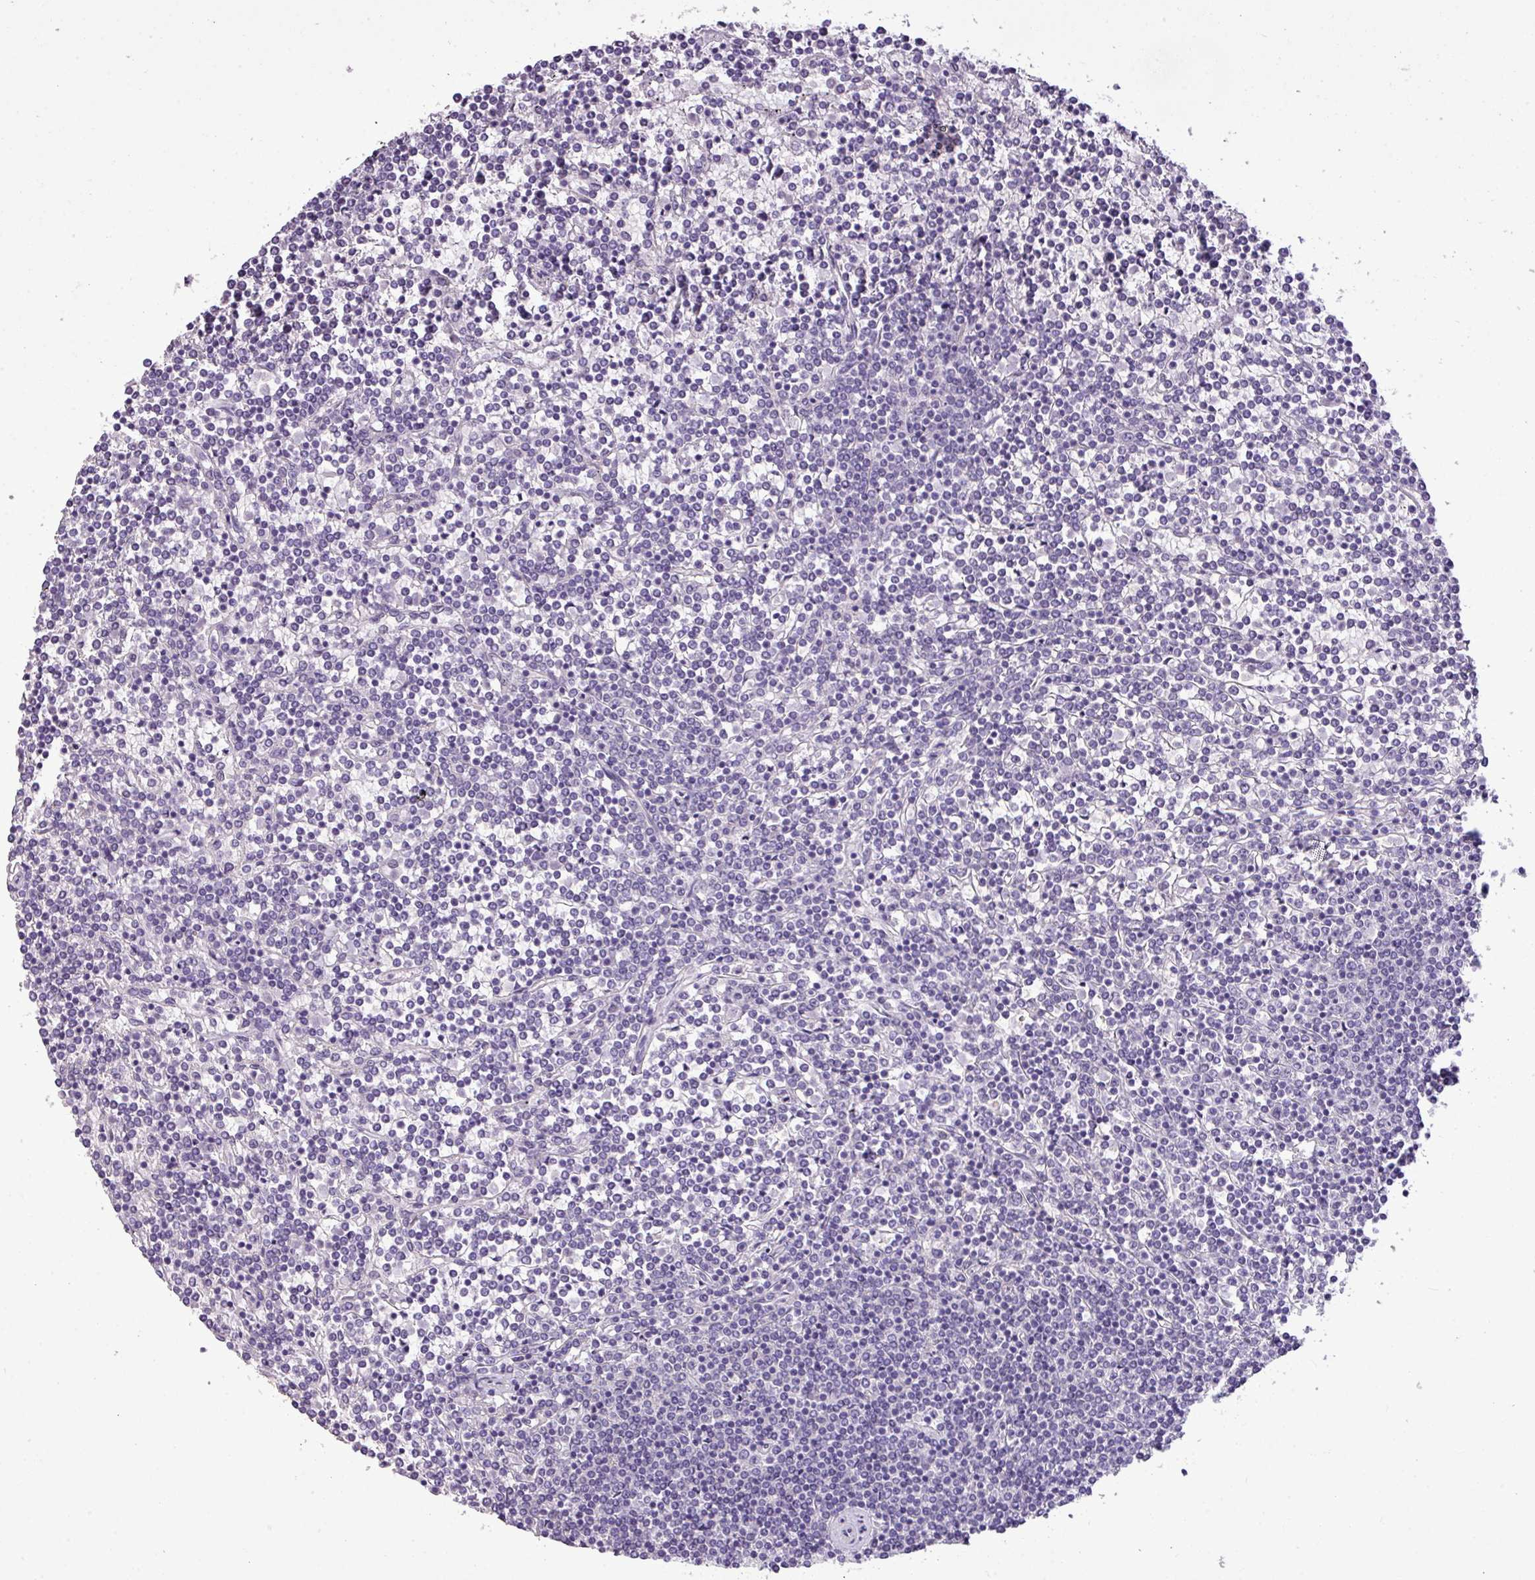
{"staining": {"intensity": "negative", "quantity": "none", "location": "none"}, "tissue": "lymphoma", "cell_type": "Tumor cells", "image_type": "cancer", "snomed": [{"axis": "morphology", "description": "Malignant lymphoma, non-Hodgkin's type, Low grade"}, {"axis": "topography", "description": "Spleen"}], "caption": "Tumor cells show no significant expression in lymphoma.", "gene": "ALDH2", "patient": {"sex": "female", "age": 19}}